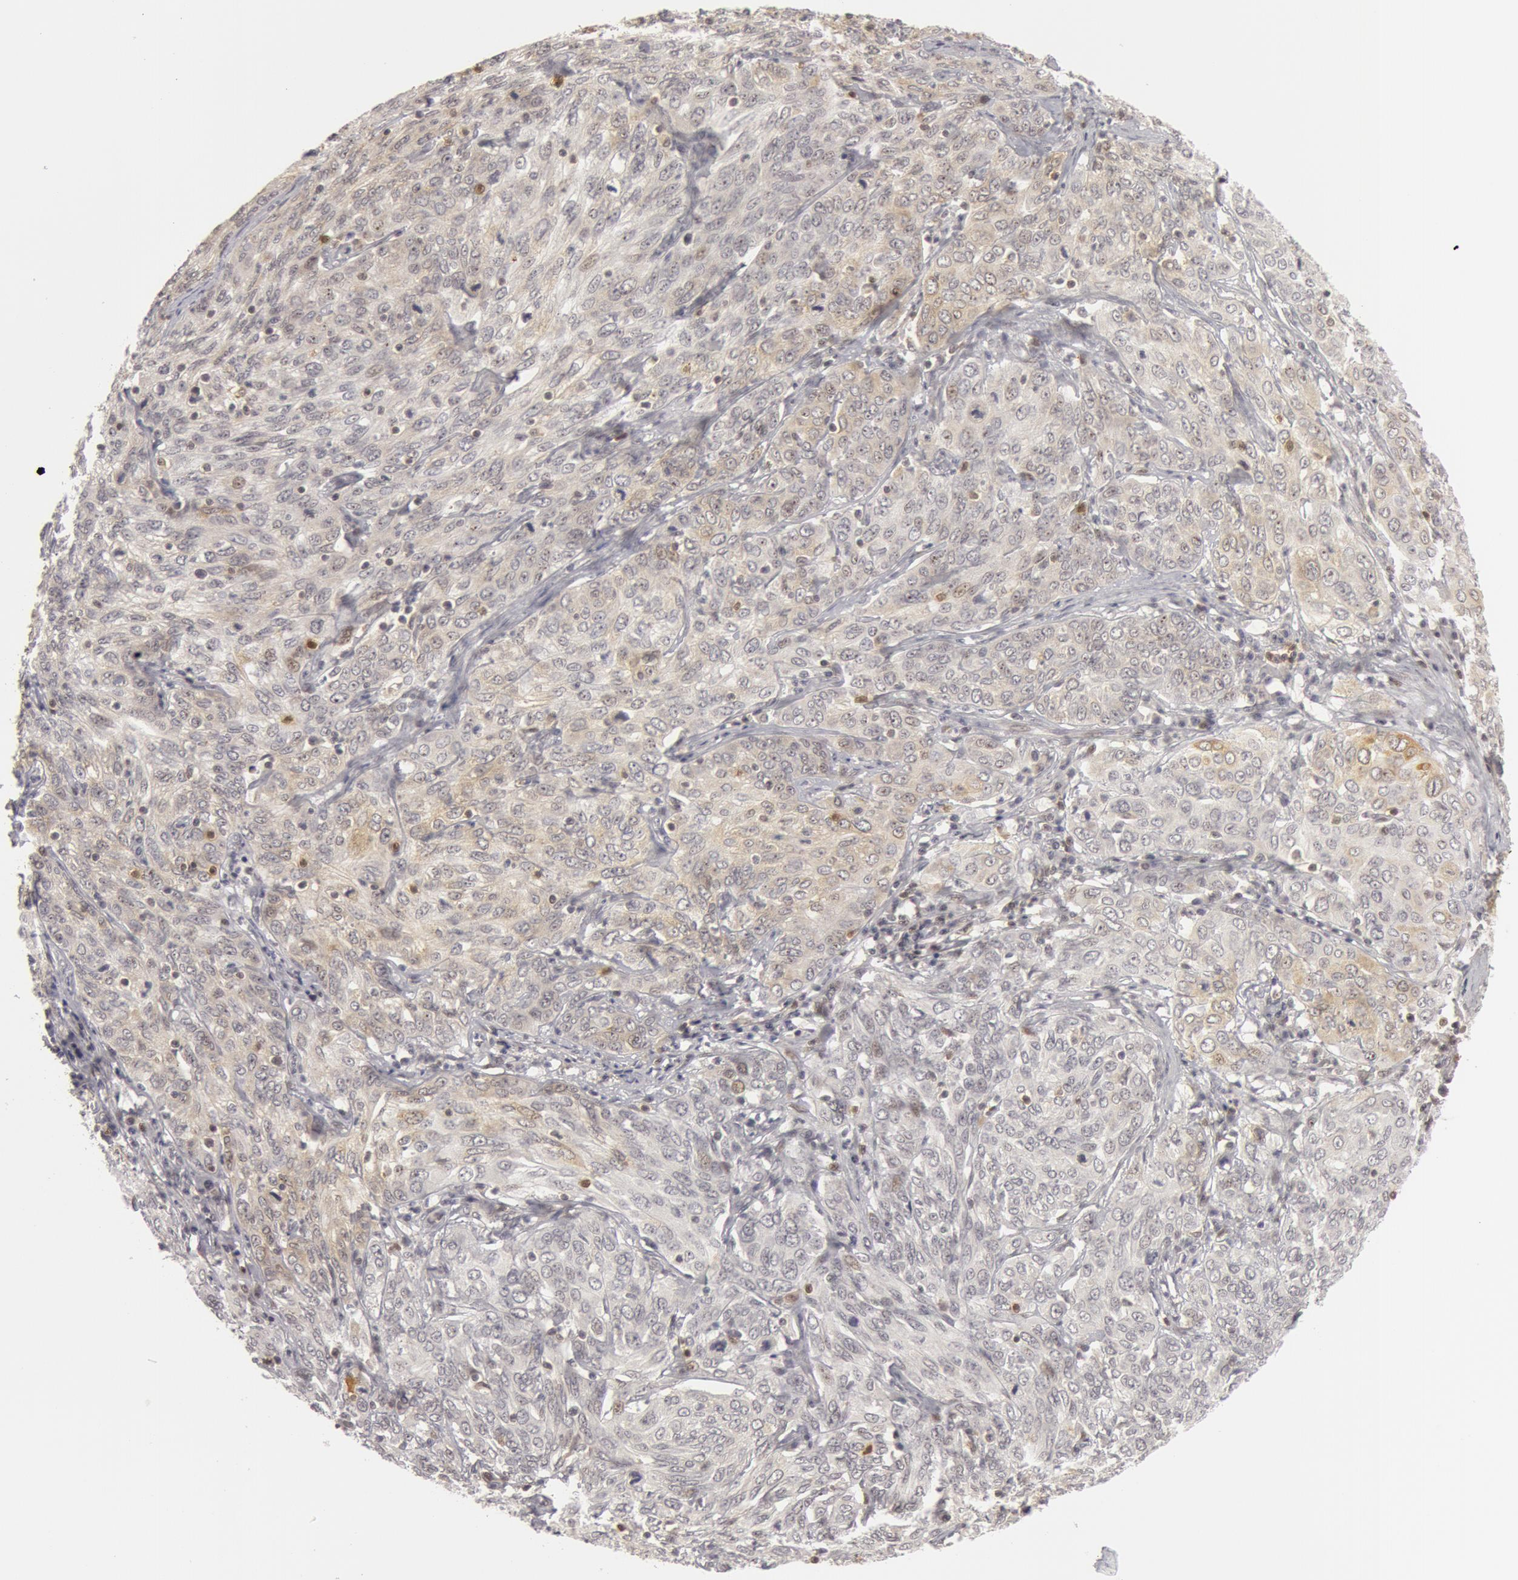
{"staining": {"intensity": "negative", "quantity": "none", "location": "none"}, "tissue": "cervical cancer", "cell_type": "Tumor cells", "image_type": "cancer", "snomed": [{"axis": "morphology", "description": "Squamous cell carcinoma, NOS"}, {"axis": "topography", "description": "Cervix"}], "caption": "This is an immunohistochemistry (IHC) photomicrograph of human cervical cancer (squamous cell carcinoma). There is no staining in tumor cells.", "gene": "OASL", "patient": {"sex": "female", "age": 38}}